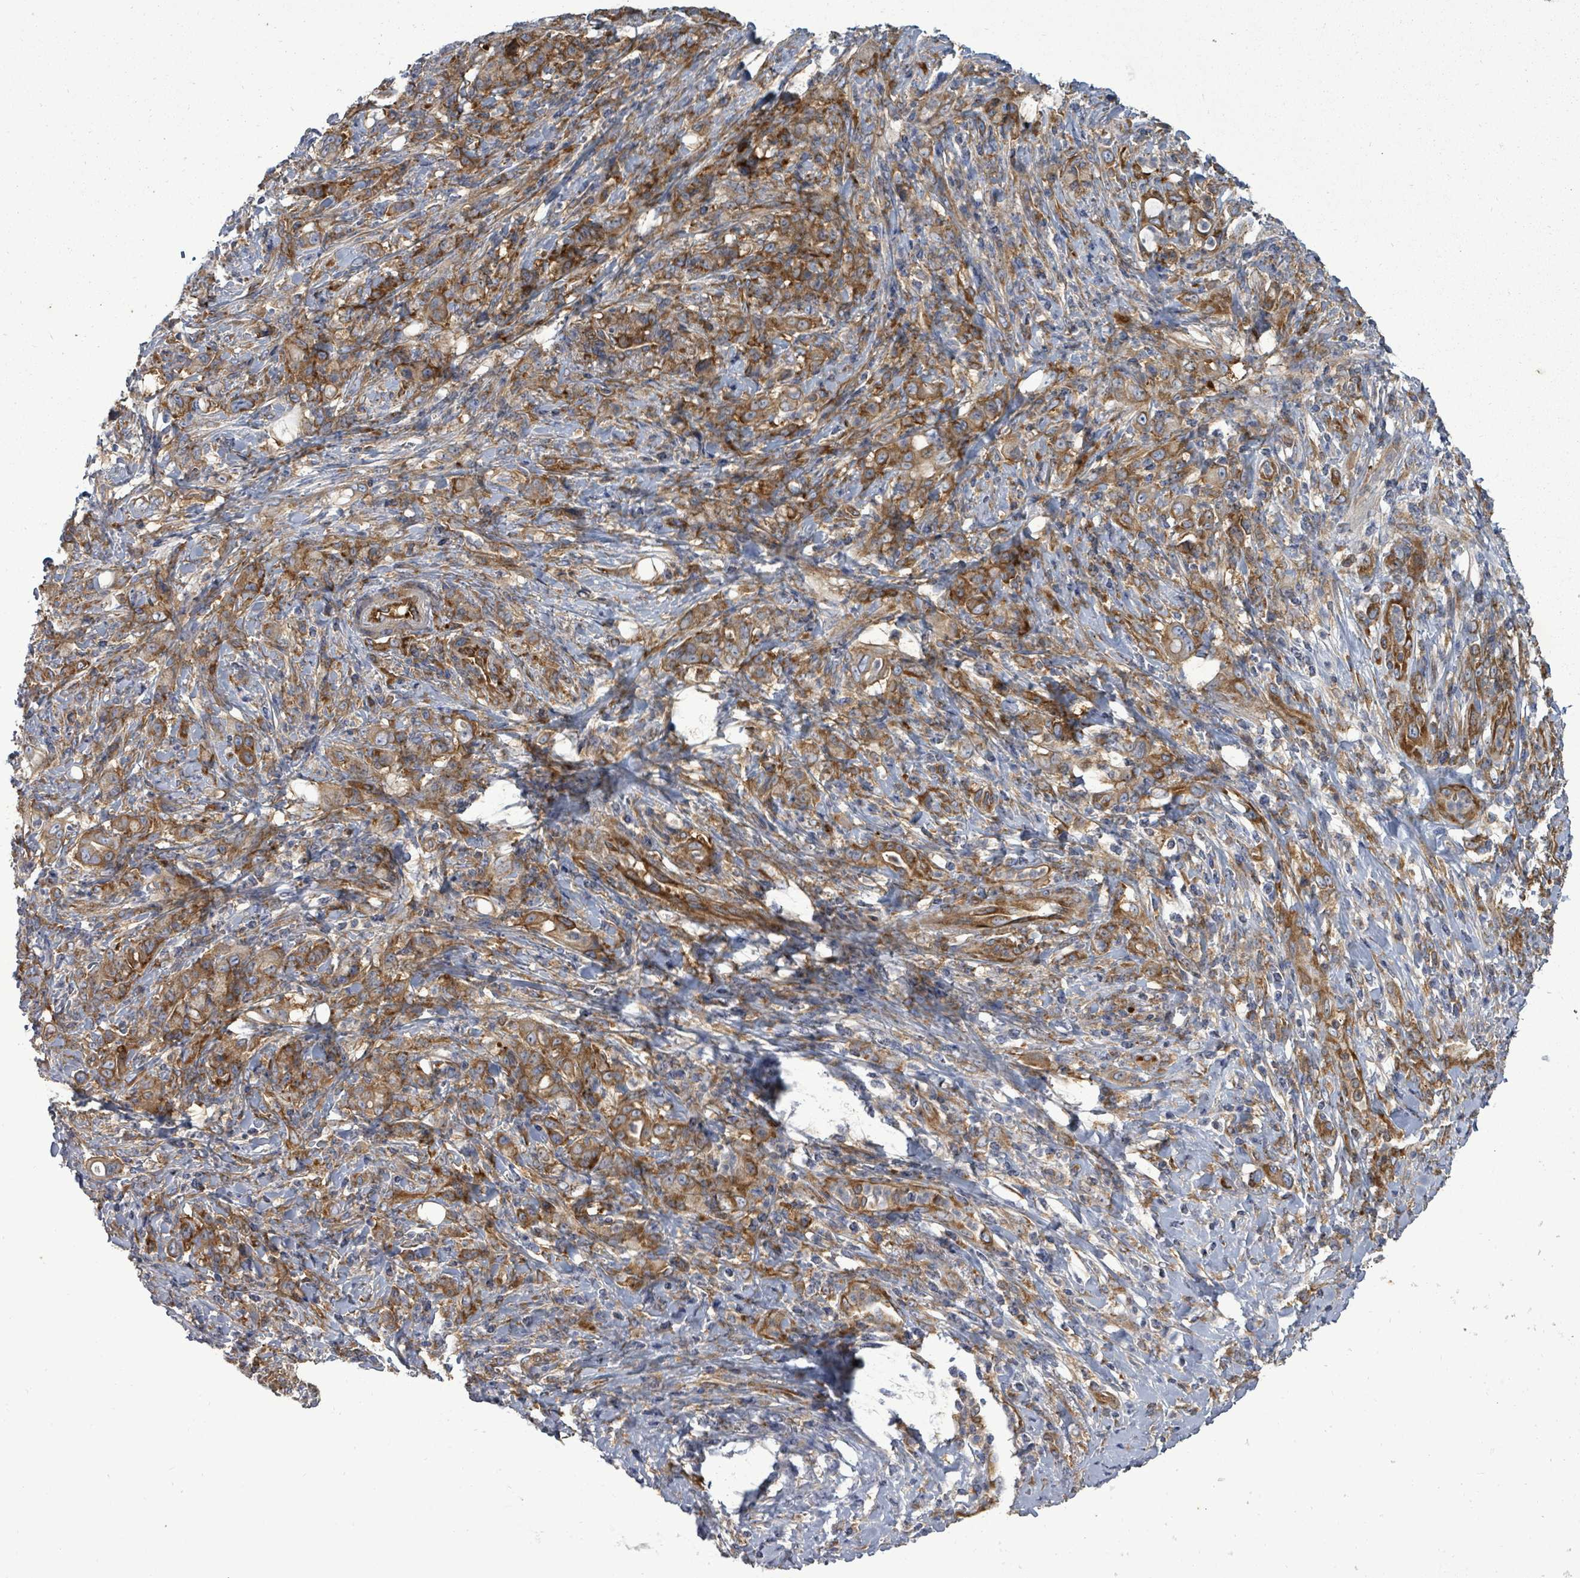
{"staining": {"intensity": "moderate", "quantity": ">75%", "location": "cytoplasmic/membranous"}, "tissue": "stomach cancer", "cell_type": "Tumor cells", "image_type": "cancer", "snomed": [{"axis": "morphology", "description": "Normal tissue, NOS"}, {"axis": "morphology", "description": "Adenocarcinoma, NOS"}, {"axis": "topography", "description": "Stomach"}], "caption": "Immunohistochemistry (IHC) (DAB) staining of human stomach cancer (adenocarcinoma) displays moderate cytoplasmic/membranous protein expression in about >75% of tumor cells.", "gene": "EIF3C", "patient": {"sex": "female", "age": 79}}